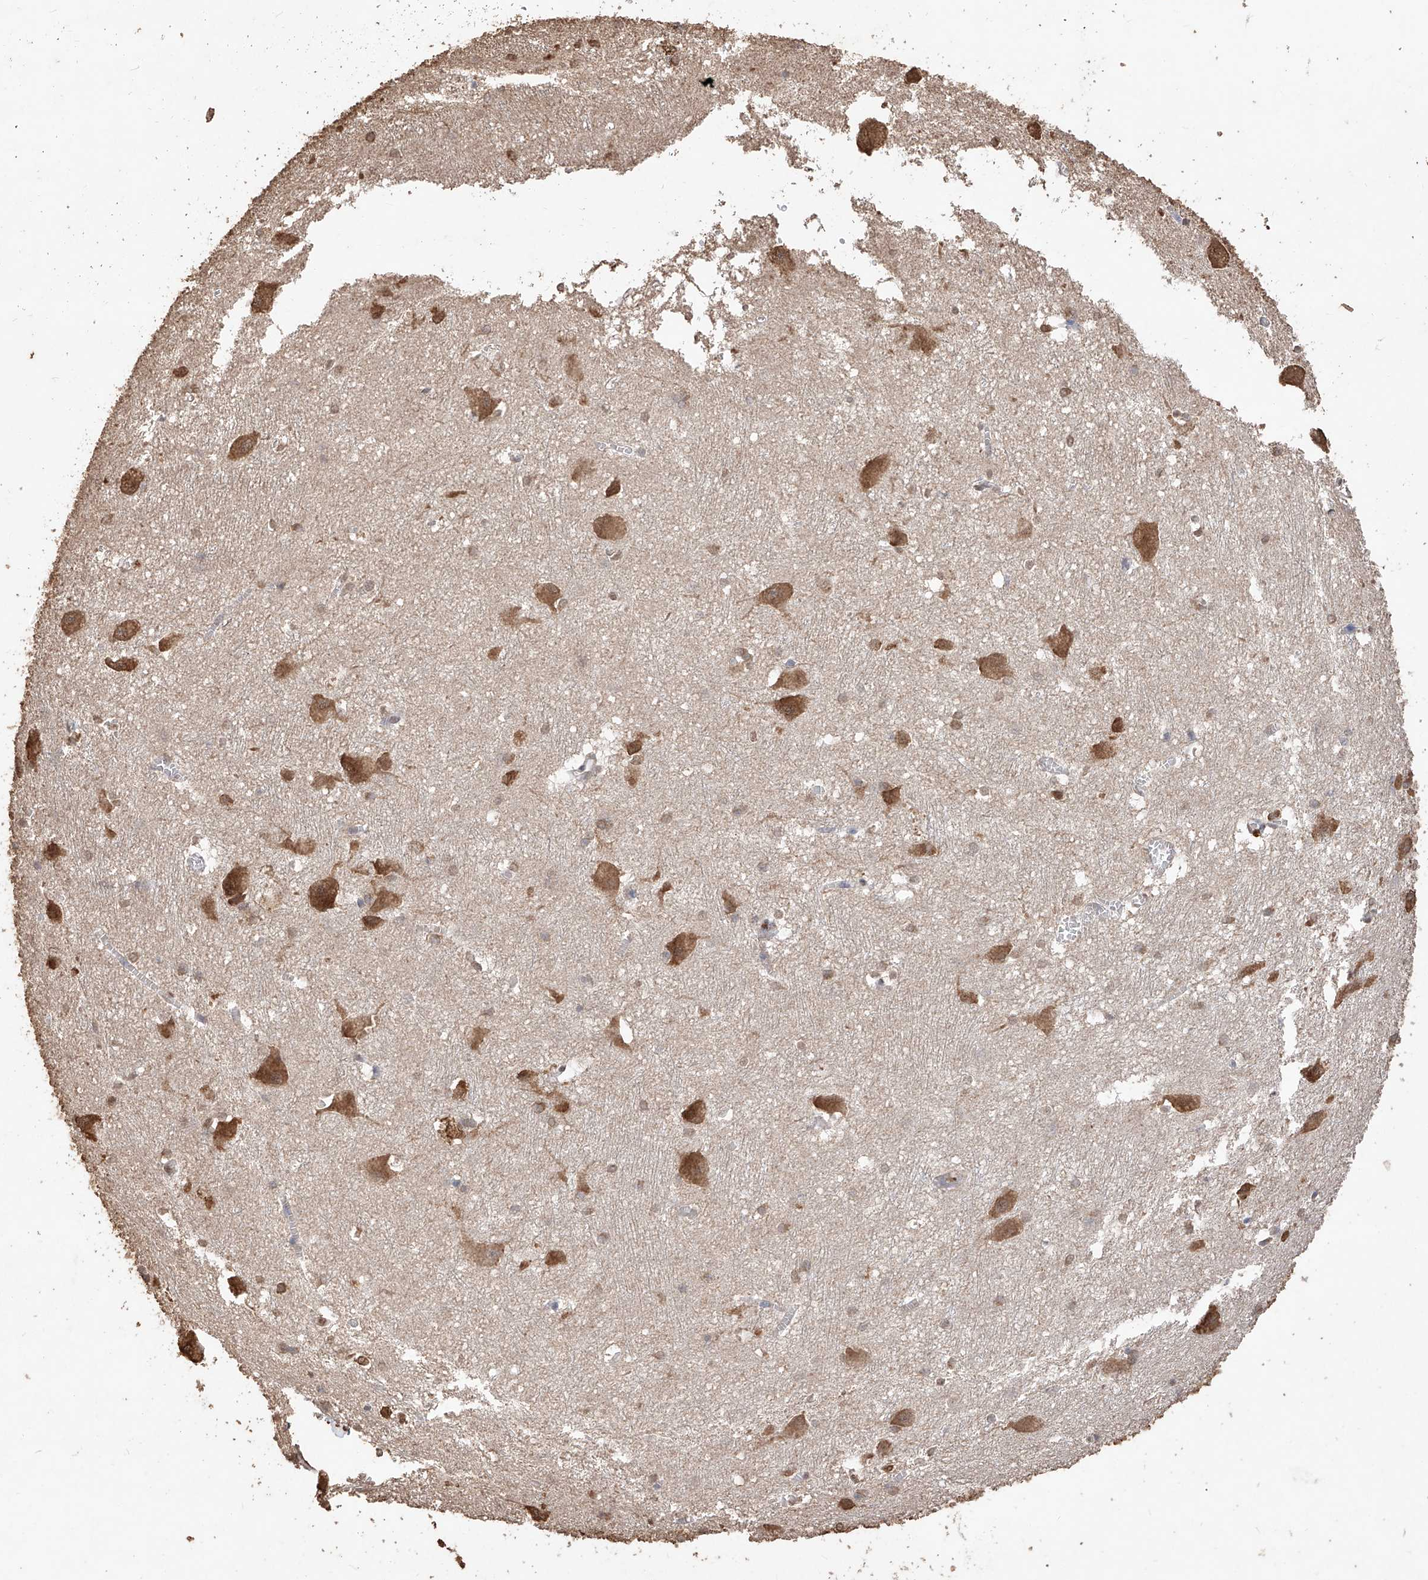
{"staining": {"intensity": "moderate", "quantity": "<25%", "location": "cytoplasmic/membranous,nuclear"}, "tissue": "caudate", "cell_type": "Glial cells", "image_type": "normal", "snomed": [{"axis": "morphology", "description": "Normal tissue, NOS"}, {"axis": "topography", "description": "Lateral ventricle wall"}], "caption": "Glial cells show low levels of moderate cytoplasmic/membranous,nuclear staining in about <25% of cells in benign caudate.", "gene": "ELOVL1", "patient": {"sex": "male", "age": 37}}